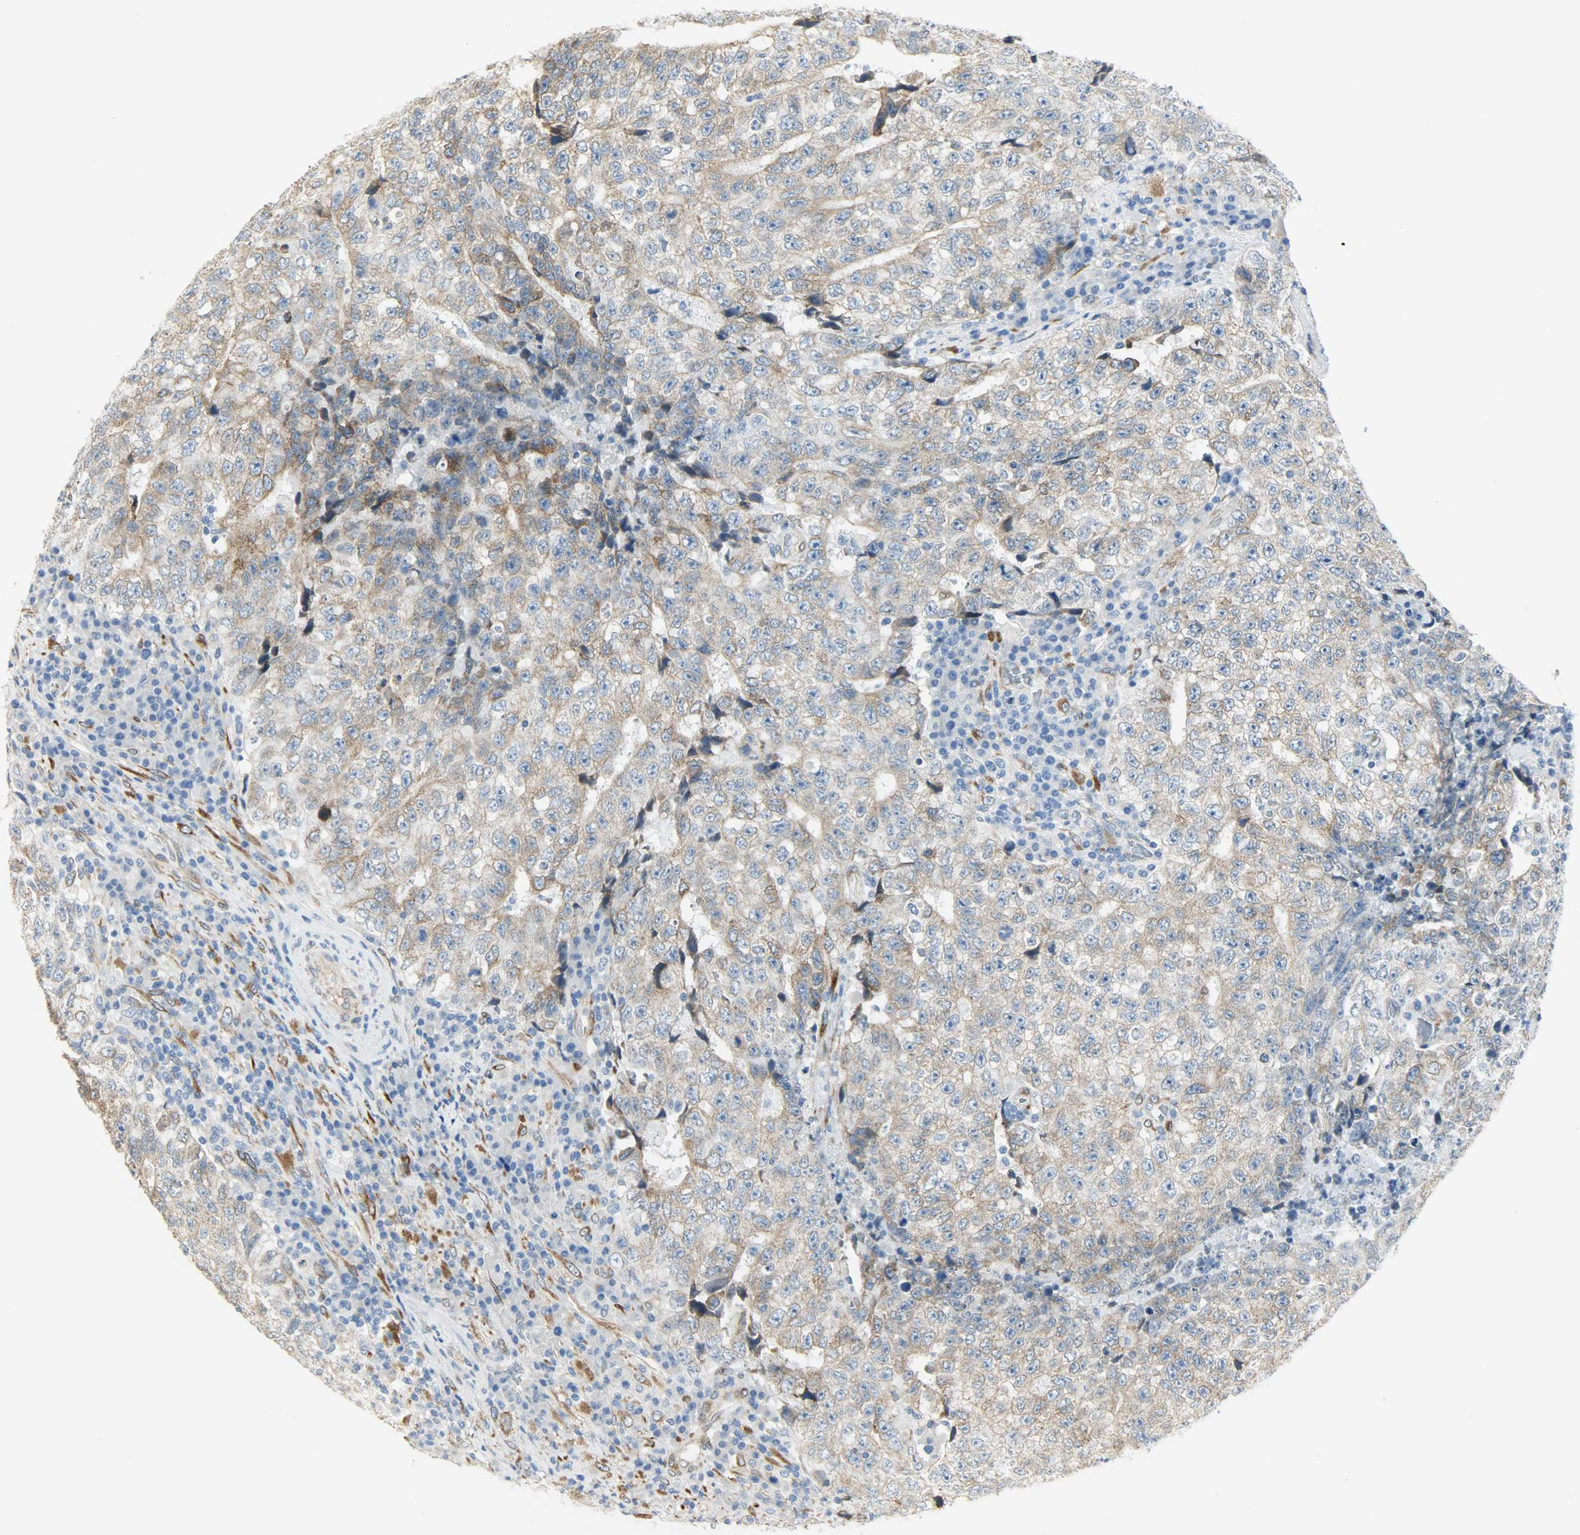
{"staining": {"intensity": "moderate", "quantity": ">75%", "location": "cytoplasmic/membranous"}, "tissue": "testis cancer", "cell_type": "Tumor cells", "image_type": "cancer", "snomed": [{"axis": "morphology", "description": "Necrosis, NOS"}, {"axis": "morphology", "description": "Carcinoma, Embryonal, NOS"}, {"axis": "topography", "description": "Testis"}], "caption": "Protein staining by immunohistochemistry demonstrates moderate cytoplasmic/membranous positivity in about >75% of tumor cells in embryonal carcinoma (testis). The protein is stained brown, and the nuclei are stained in blue (DAB IHC with brightfield microscopy, high magnification).", "gene": "PKD2", "patient": {"sex": "male", "age": 19}}